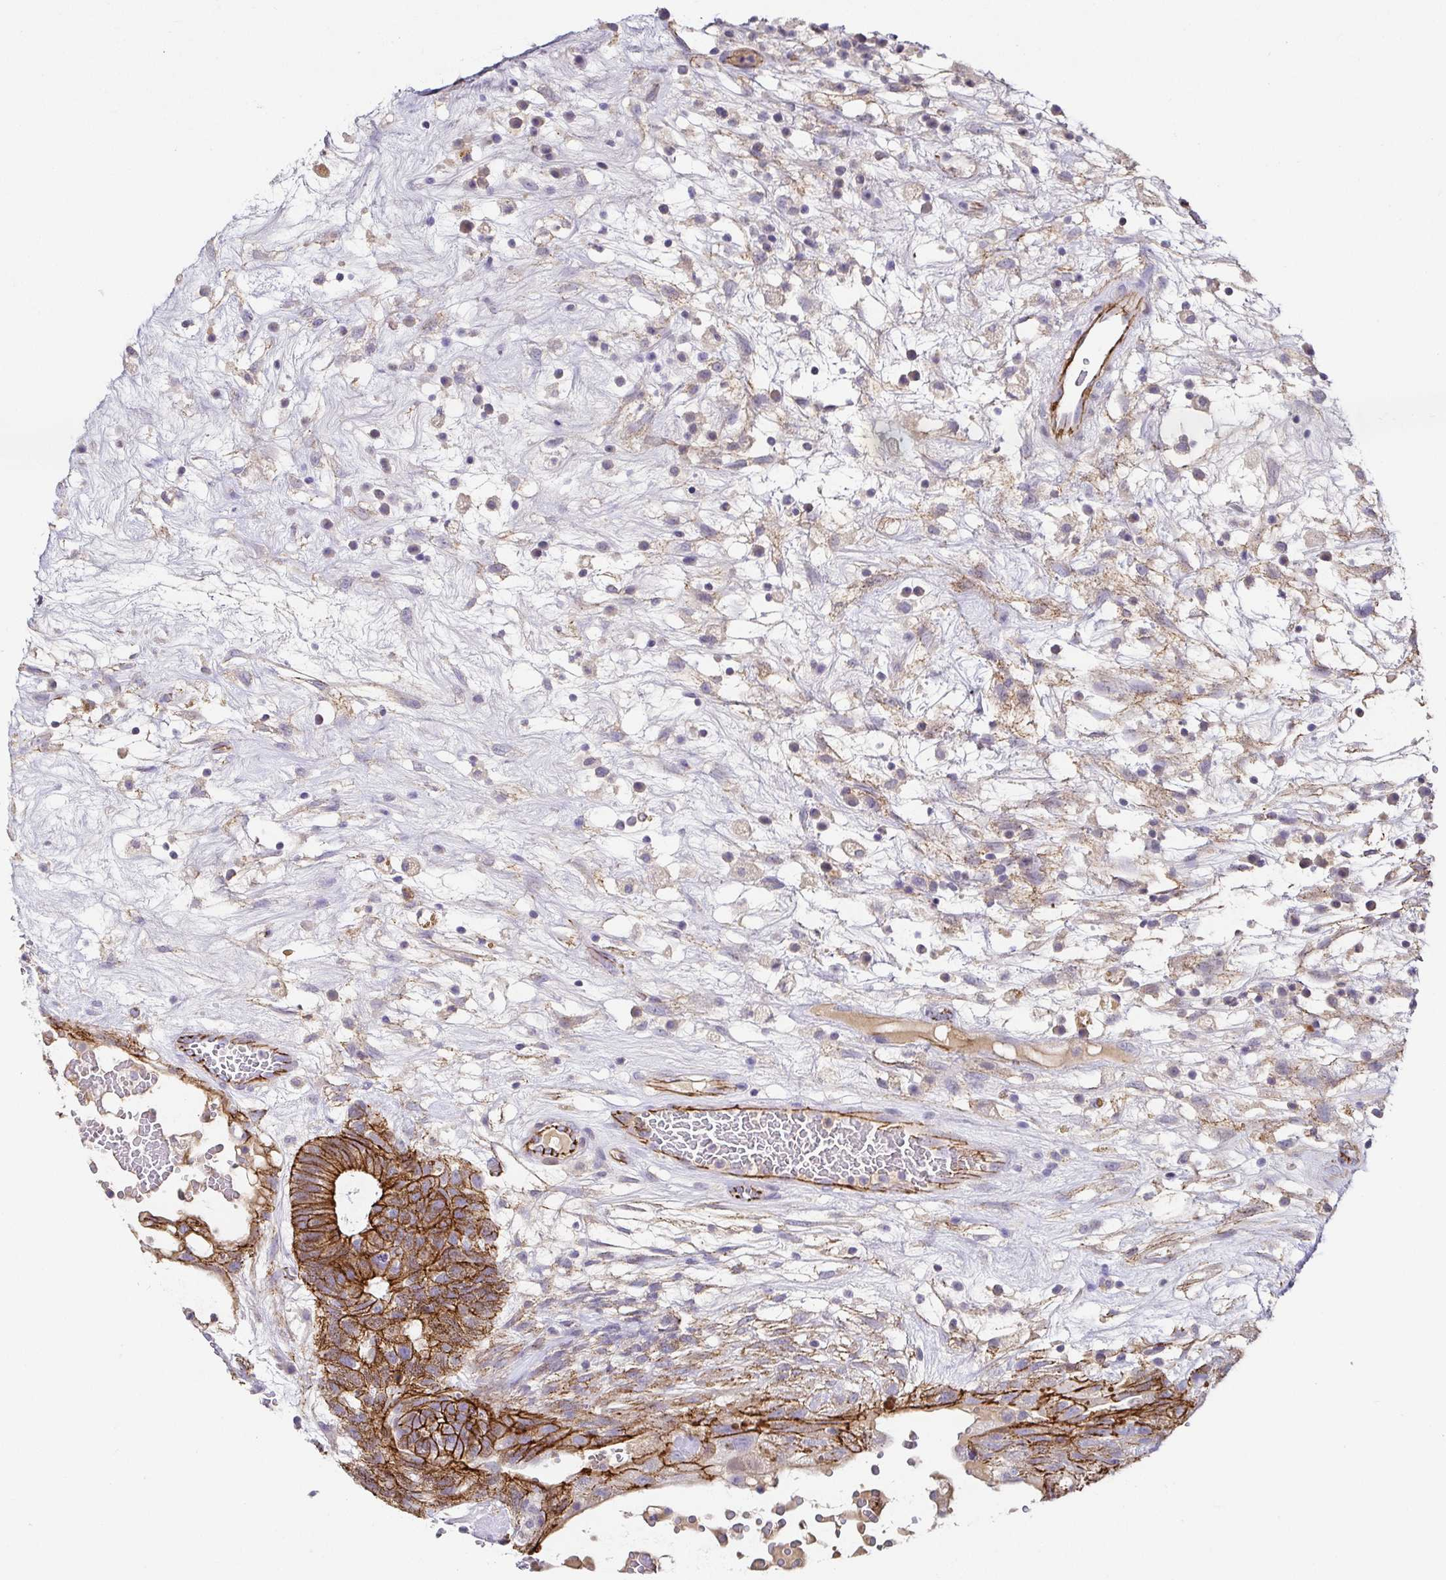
{"staining": {"intensity": "strong", "quantity": ">75%", "location": "cytoplasmic/membranous"}, "tissue": "testis cancer", "cell_type": "Tumor cells", "image_type": "cancer", "snomed": [{"axis": "morphology", "description": "Normal tissue, NOS"}, {"axis": "morphology", "description": "Carcinoma, Embryonal, NOS"}, {"axis": "topography", "description": "Testis"}], "caption": "Embryonal carcinoma (testis) stained with a brown dye reveals strong cytoplasmic/membranous positive positivity in about >75% of tumor cells.", "gene": "PIWIL3", "patient": {"sex": "male", "age": 32}}